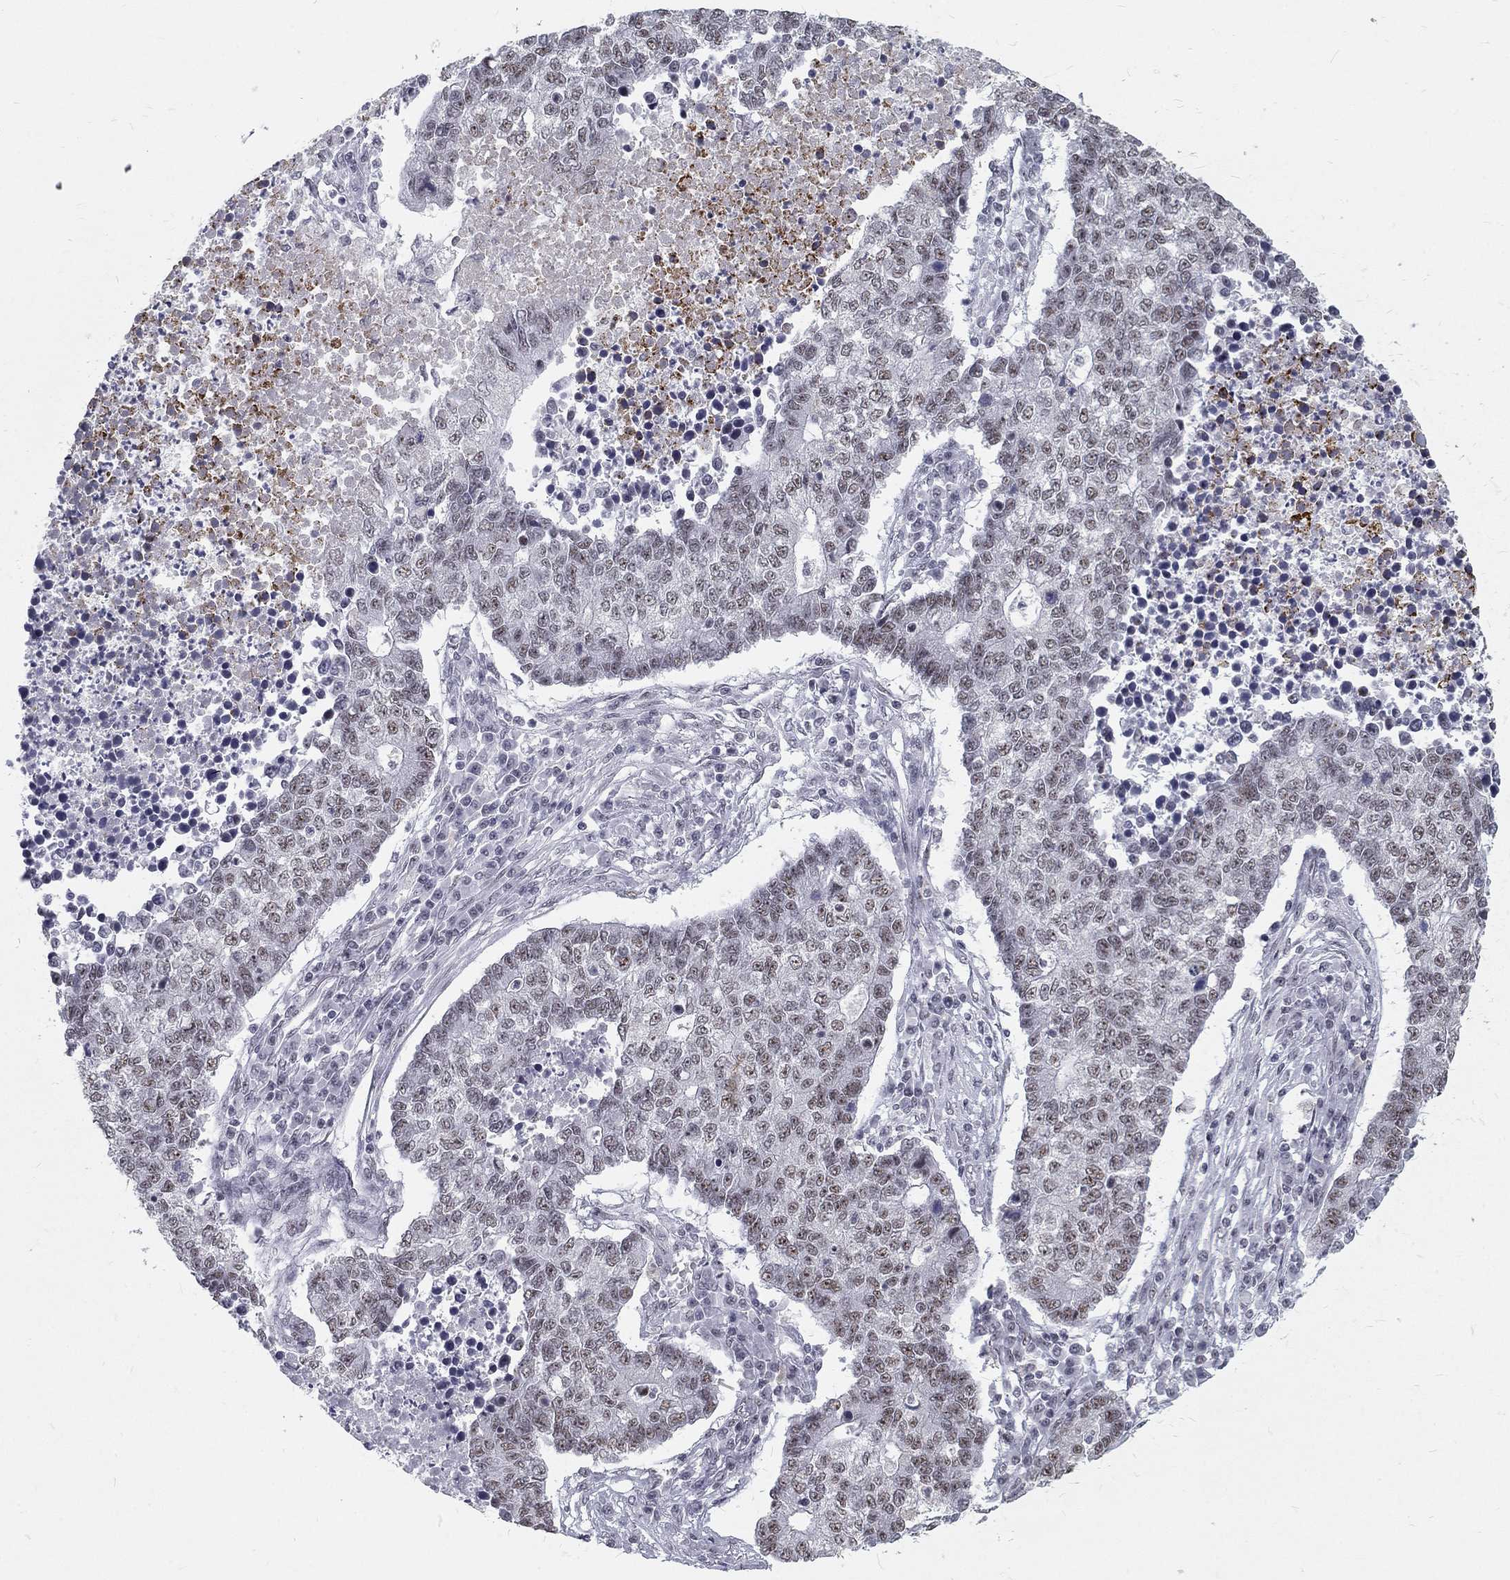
{"staining": {"intensity": "weak", "quantity": "25%-75%", "location": "nuclear"}, "tissue": "lung cancer", "cell_type": "Tumor cells", "image_type": "cancer", "snomed": [{"axis": "morphology", "description": "Adenocarcinoma, NOS"}, {"axis": "topography", "description": "Lung"}], "caption": "IHC photomicrograph of neoplastic tissue: adenocarcinoma (lung) stained using IHC displays low levels of weak protein expression localized specifically in the nuclear of tumor cells, appearing as a nuclear brown color.", "gene": "SNORC", "patient": {"sex": "male", "age": 57}}